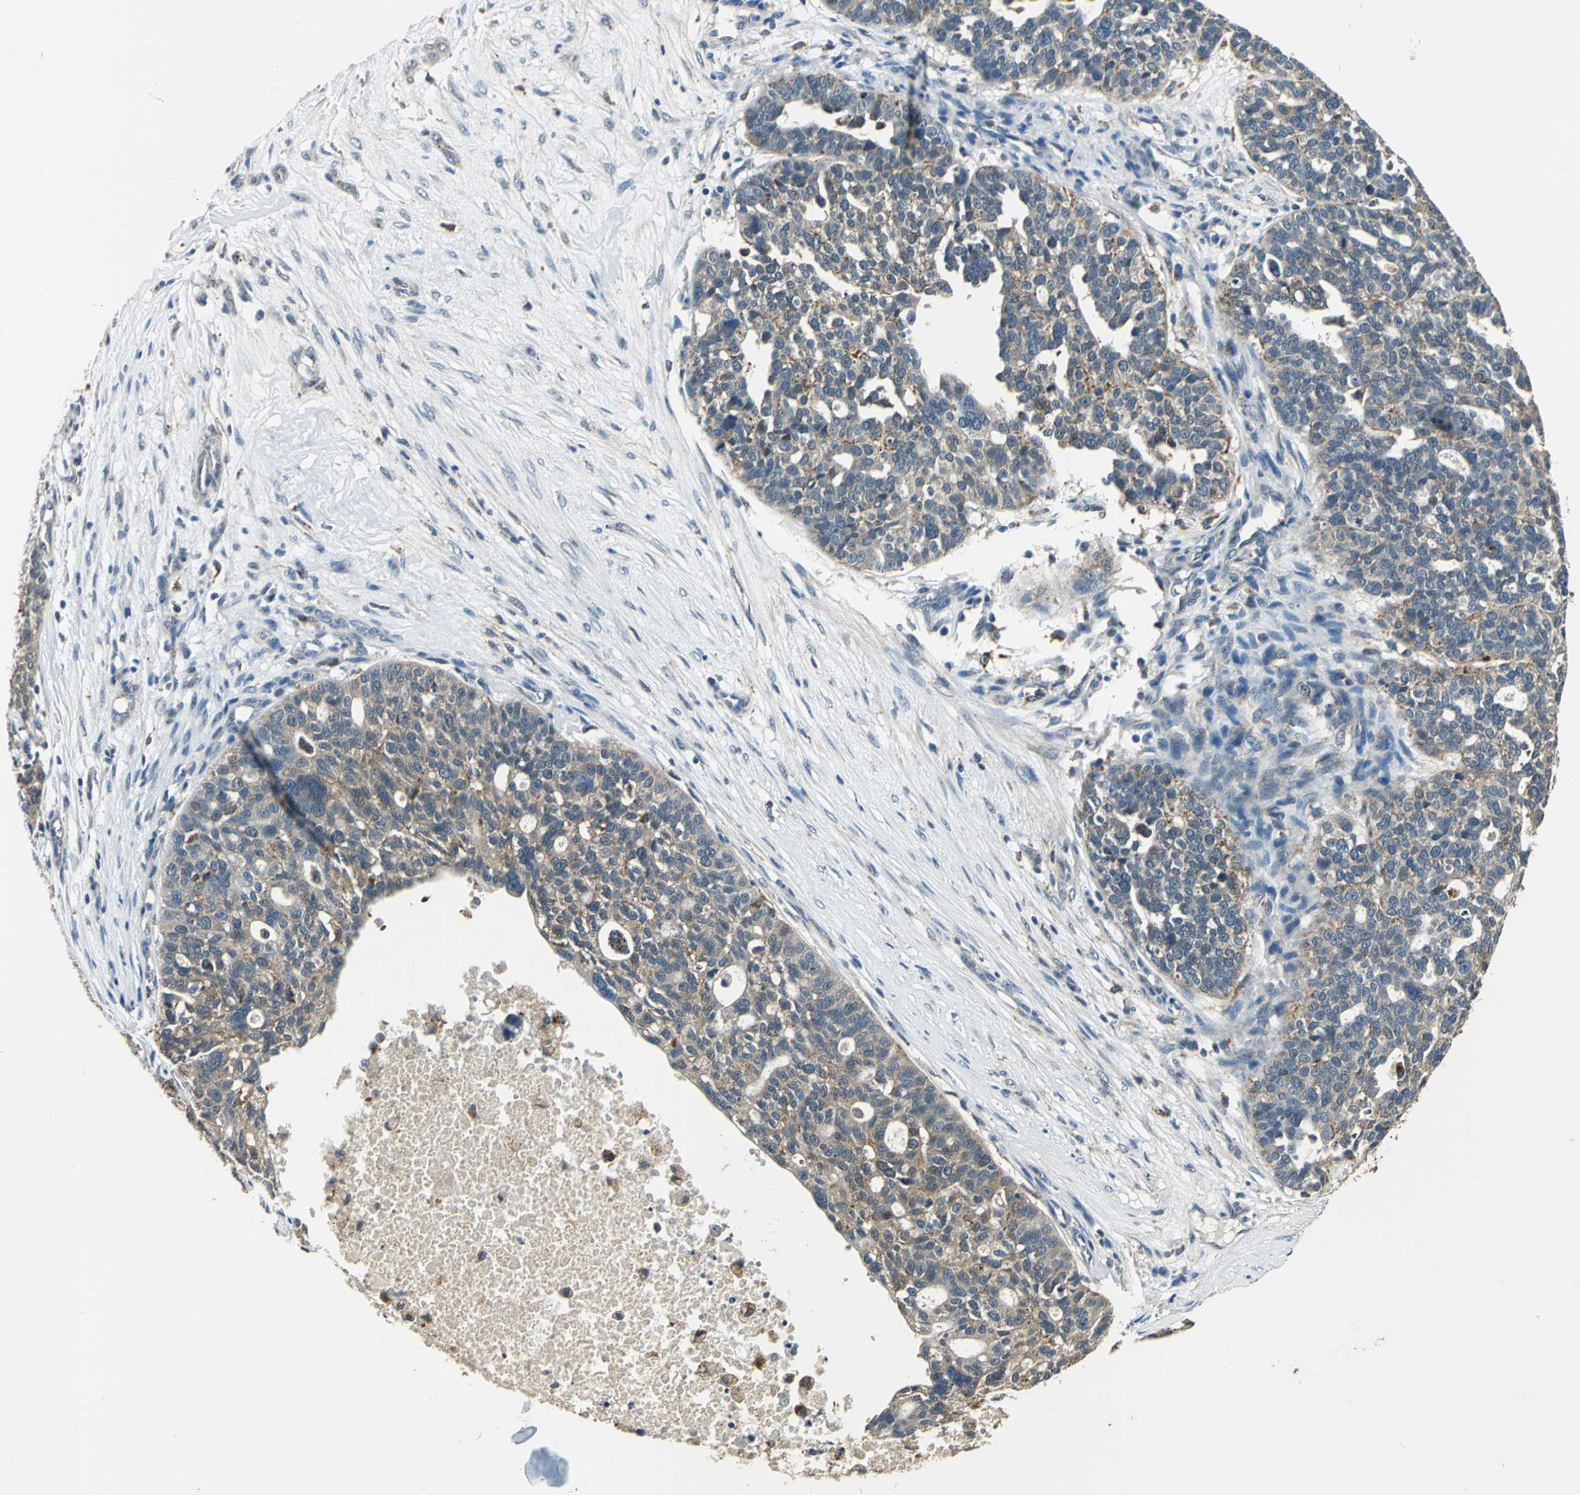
{"staining": {"intensity": "weak", "quantity": "25%-75%", "location": "cytoplasmic/membranous"}, "tissue": "ovarian cancer", "cell_type": "Tumor cells", "image_type": "cancer", "snomed": [{"axis": "morphology", "description": "Cystadenocarcinoma, serous, NOS"}, {"axis": "topography", "description": "Ovary"}], "caption": "Human ovarian cancer (serous cystadenocarcinoma) stained with a protein marker displays weak staining in tumor cells.", "gene": "NIT1", "patient": {"sex": "female", "age": 59}}